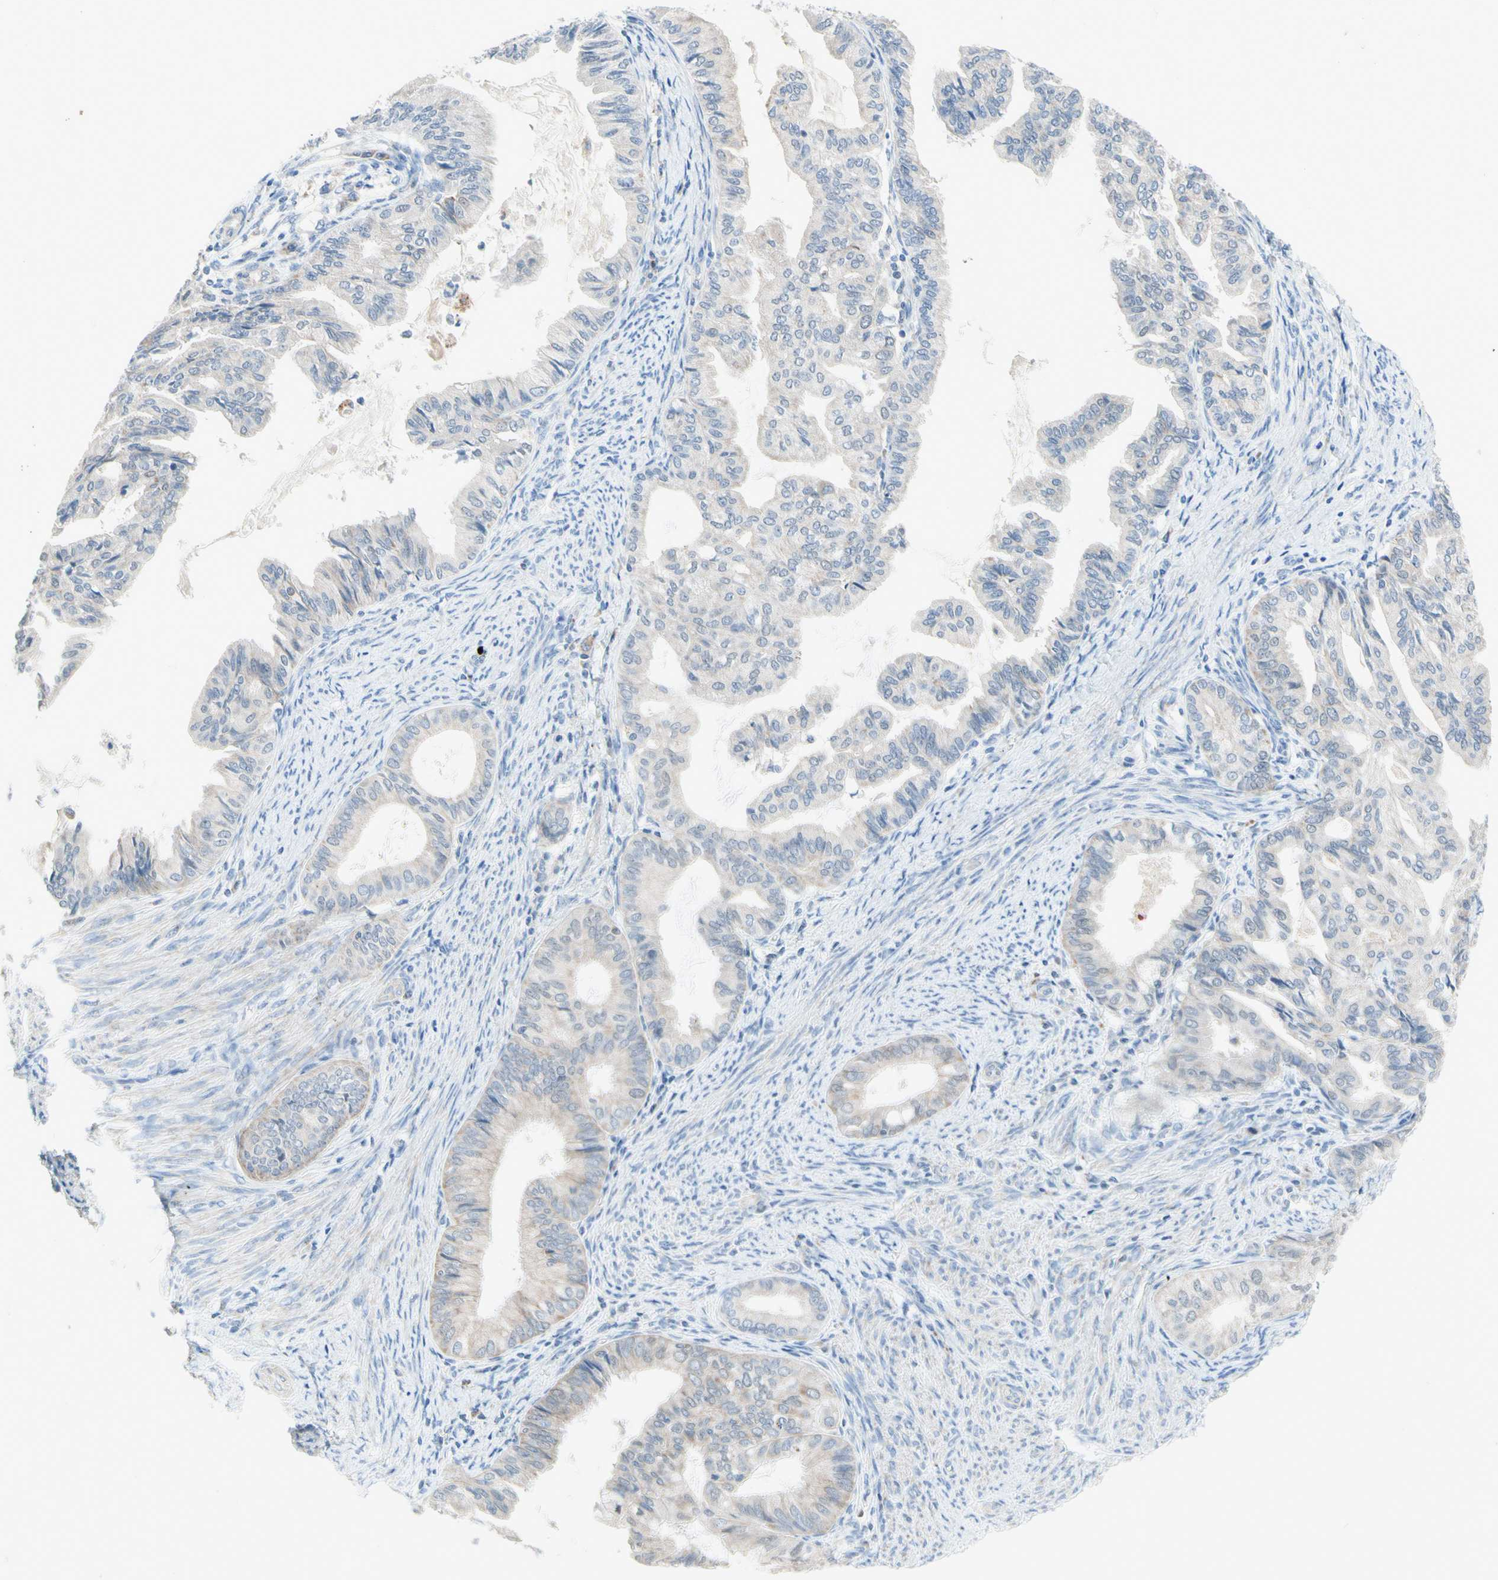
{"staining": {"intensity": "weak", "quantity": "25%-75%", "location": "cytoplasmic/membranous"}, "tissue": "endometrial cancer", "cell_type": "Tumor cells", "image_type": "cancer", "snomed": [{"axis": "morphology", "description": "Adenocarcinoma, NOS"}, {"axis": "topography", "description": "Endometrium"}], "caption": "Immunohistochemical staining of human endometrial cancer (adenocarcinoma) displays low levels of weak cytoplasmic/membranous protein staining in about 25%-75% of tumor cells.", "gene": "MFF", "patient": {"sex": "female", "age": 86}}